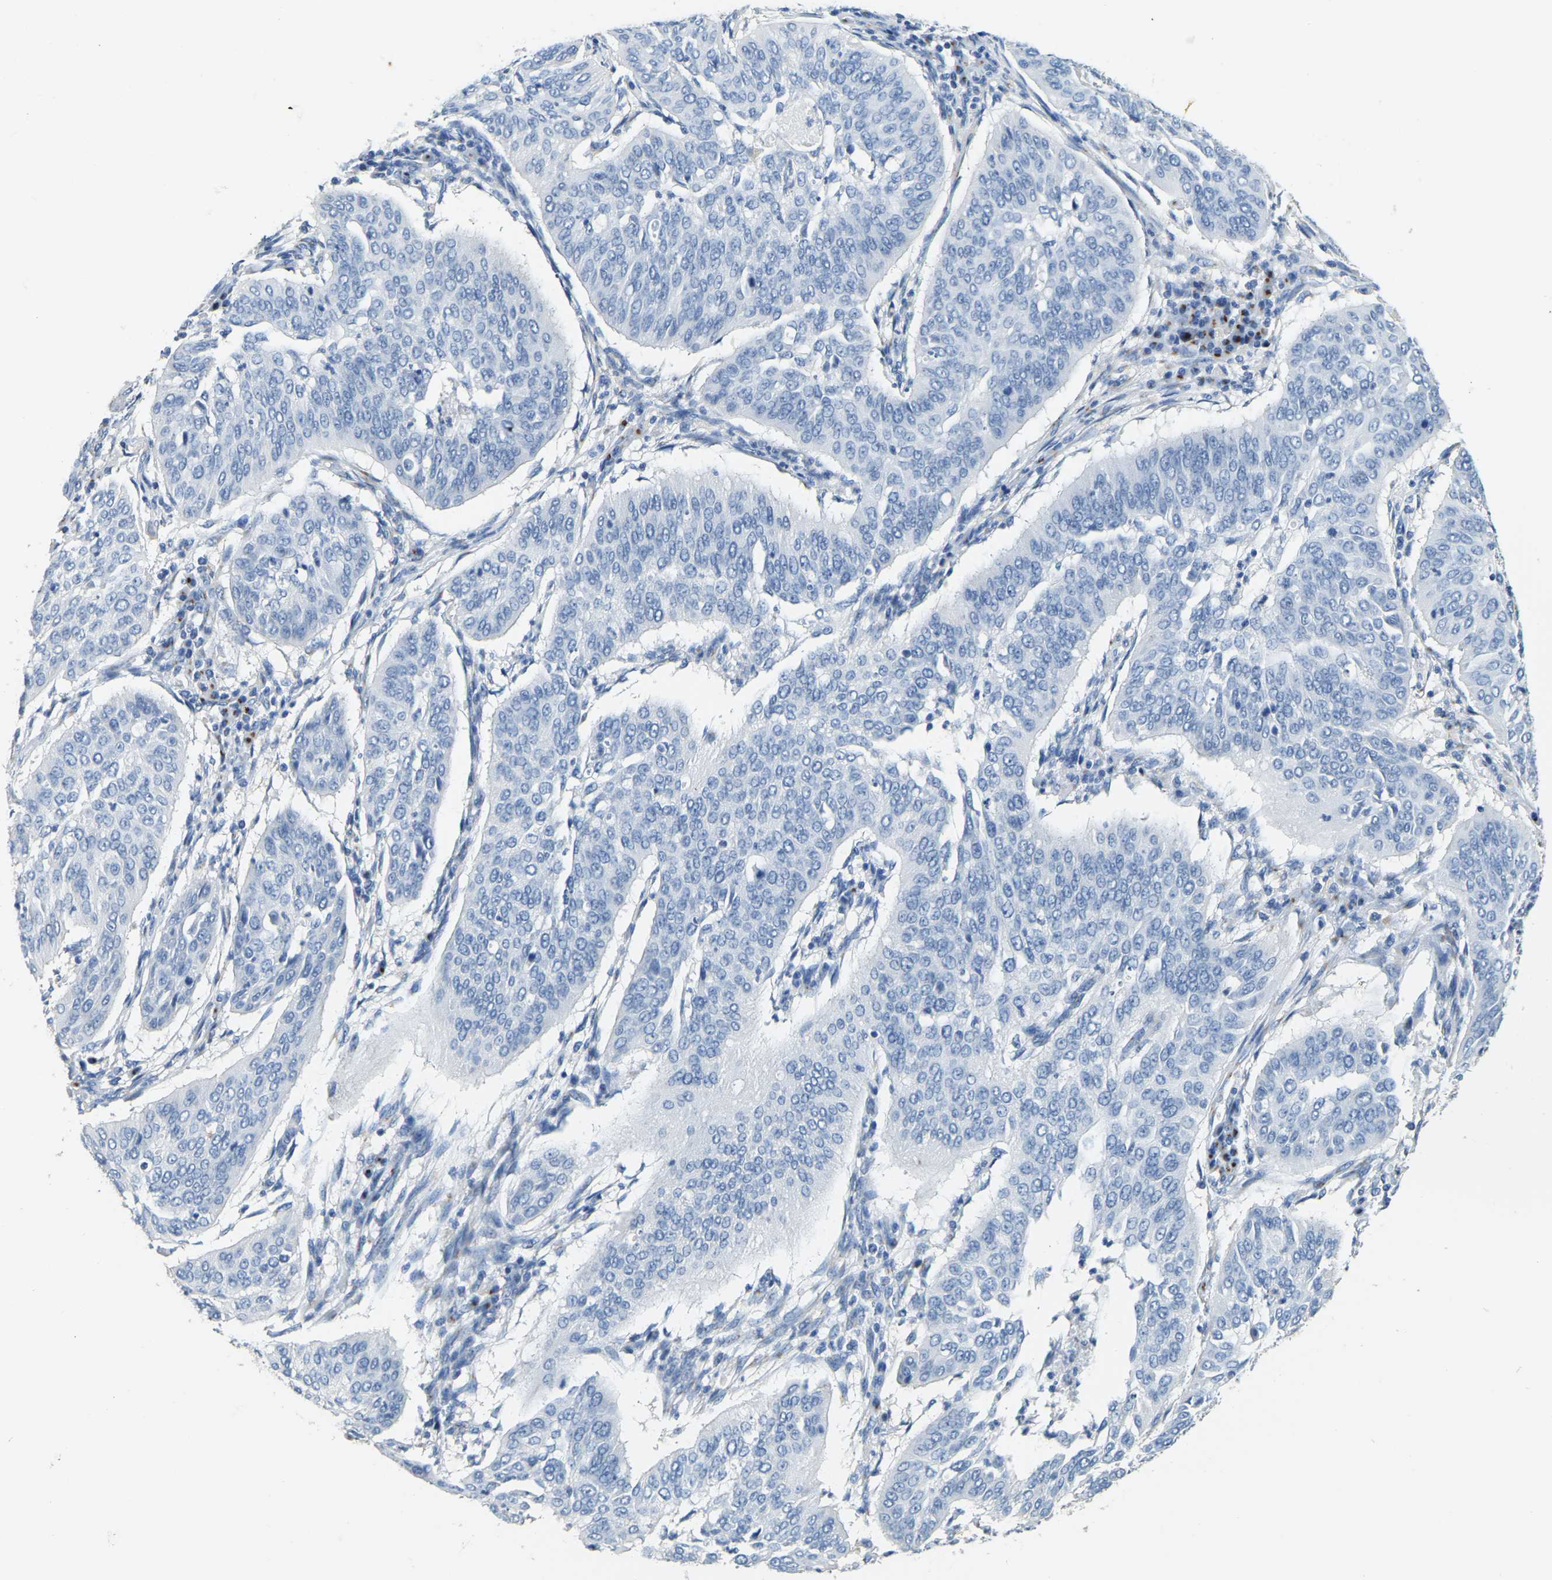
{"staining": {"intensity": "negative", "quantity": "none", "location": "none"}, "tissue": "cervical cancer", "cell_type": "Tumor cells", "image_type": "cancer", "snomed": [{"axis": "morphology", "description": "Normal tissue, NOS"}, {"axis": "morphology", "description": "Squamous cell carcinoma, NOS"}, {"axis": "topography", "description": "Cervix"}], "caption": "An immunohistochemistry (IHC) histopathology image of cervical squamous cell carcinoma is shown. There is no staining in tumor cells of cervical squamous cell carcinoma.", "gene": "FAM174A", "patient": {"sex": "female", "age": 39}}